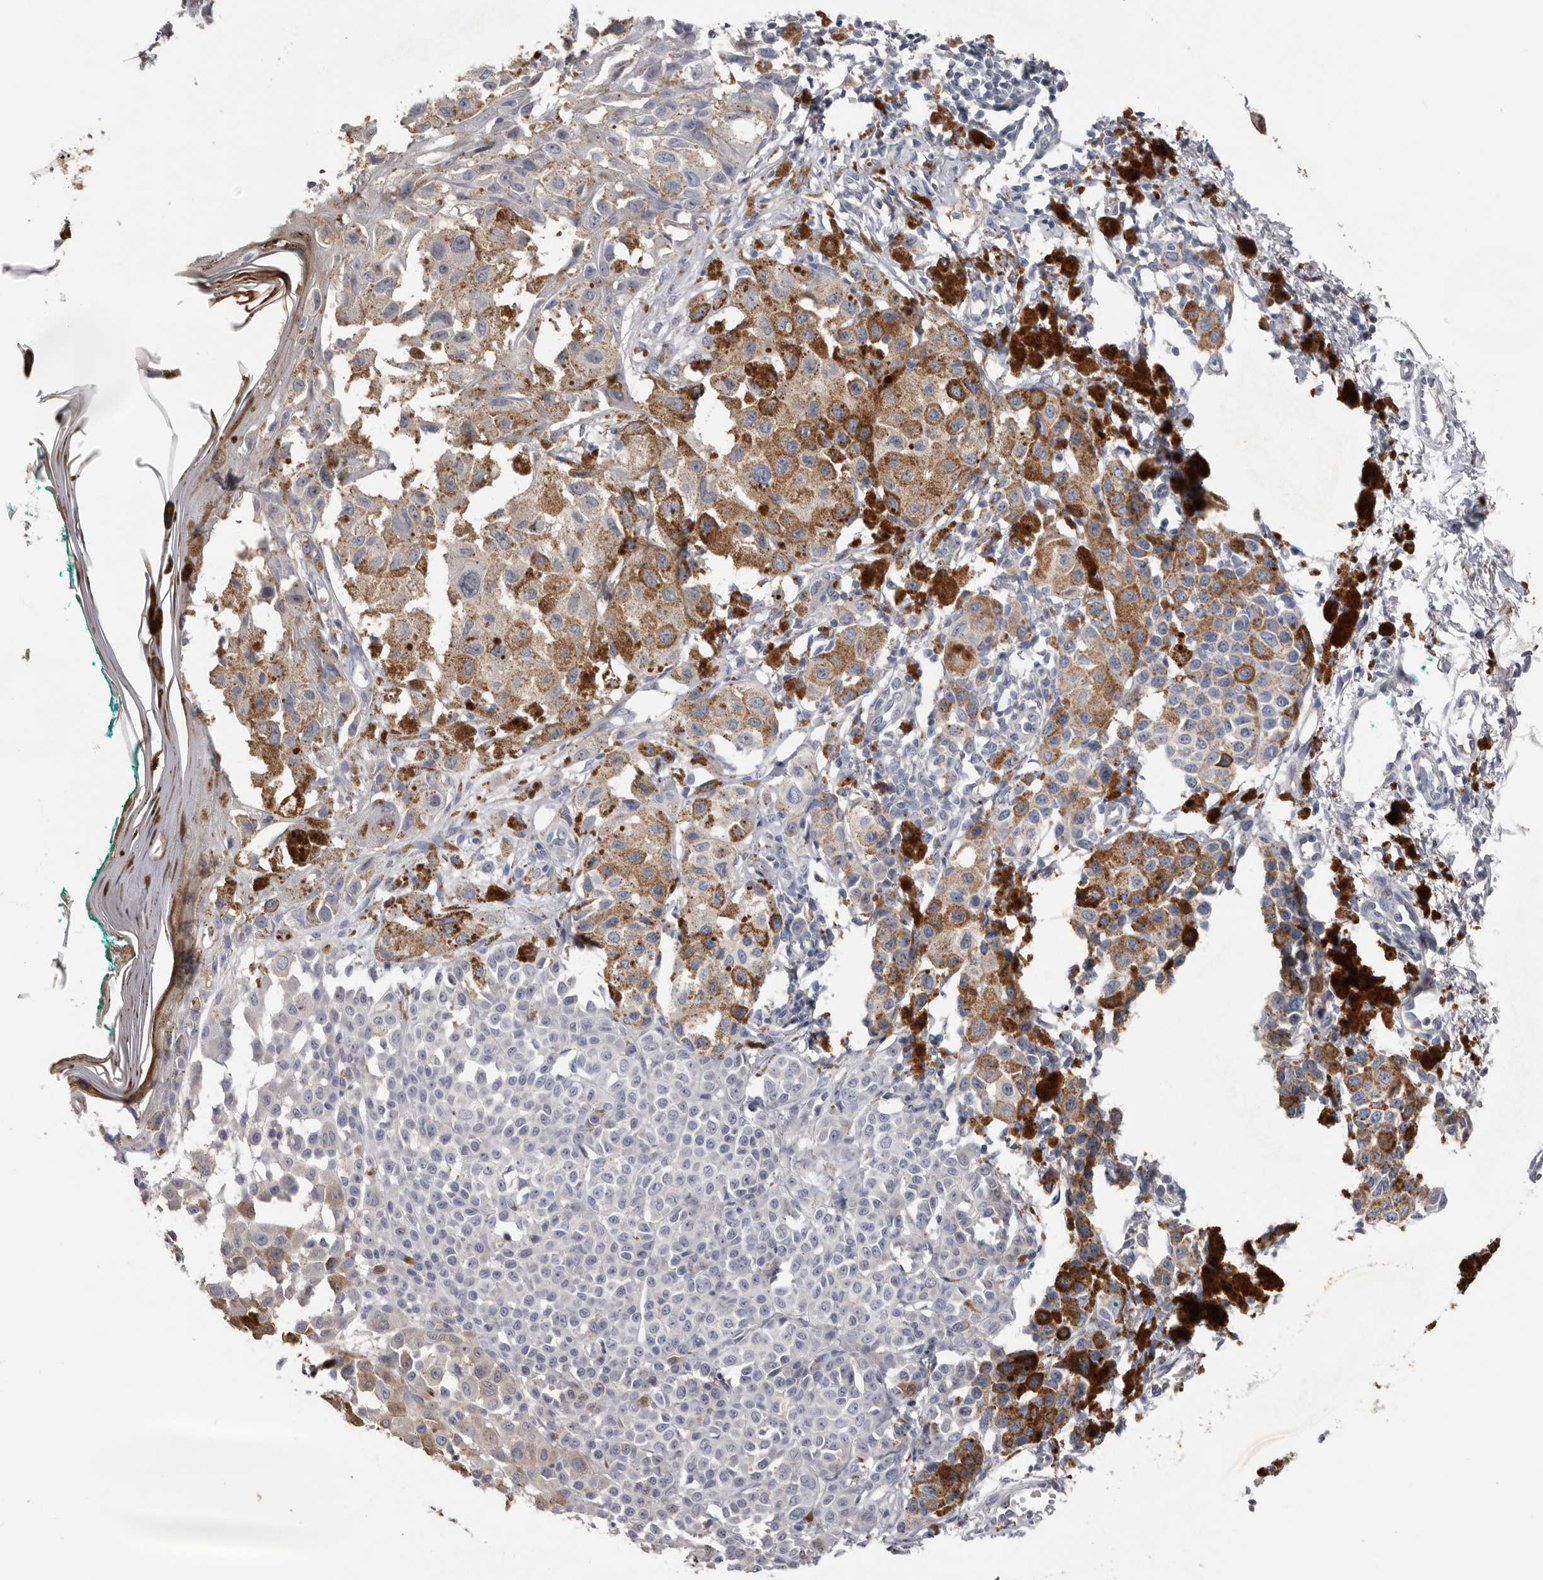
{"staining": {"intensity": "moderate", "quantity": "<25%", "location": "cytoplasmic/membranous"}, "tissue": "melanoma", "cell_type": "Tumor cells", "image_type": "cancer", "snomed": [{"axis": "morphology", "description": "Malignant melanoma, NOS"}, {"axis": "topography", "description": "Skin of leg"}], "caption": "High-magnification brightfield microscopy of melanoma stained with DAB (3,3'-diaminobenzidine) (brown) and counterstained with hematoxylin (blue). tumor cells exhibit moderate cytoplasmic/membranous expression is identified in approximately<25% of cells.", "gene": "FABP7", "patient": {"sex": "female", "age": 72}}